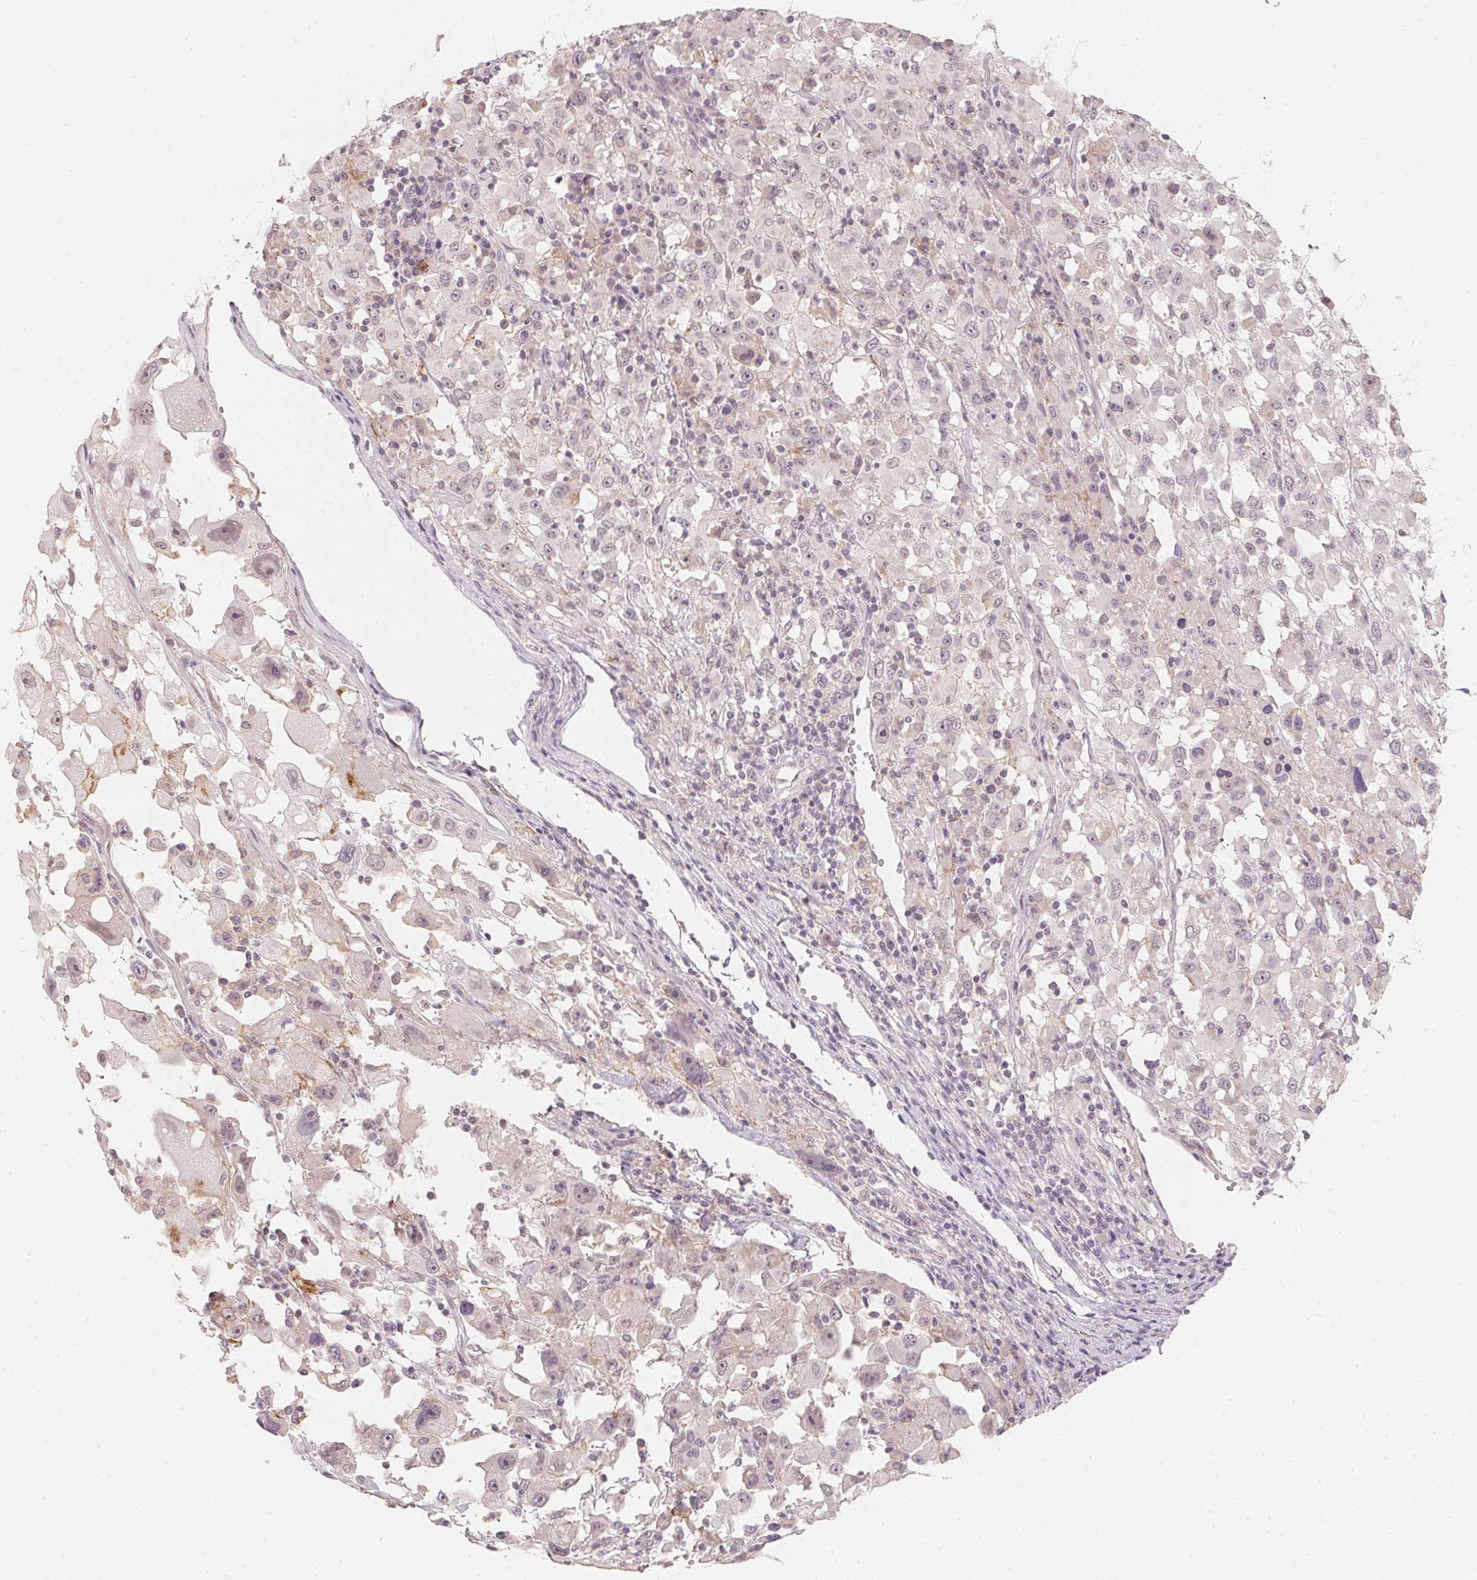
{"staining": {"intensity": "negative", "quantity": "none", "location": "none"}, "tissue": "melanoma", "cell_type": "Tumor cells", "image_type": "cancer", "snomed": [{"axis": "morphology", "description": "Malignant melanoma, Metastatic site"}, {"axis": "topography", "description": "Soft tissue"}], "caption": "A high-resolution photomicrograph shows immunohistochemistry staining of malignant melanoma (metastatic site), which displays no significant positivity in tumor cells. The staining was performed using DAB (3,3'-diaminobenzidine) to visualize the protein expression in brown, while the nuclei were stained in blue with hematoxylin (Magnification: 20x).", "gene": "ANKRD31", "patient": {"sex": "male", "age": 50}}